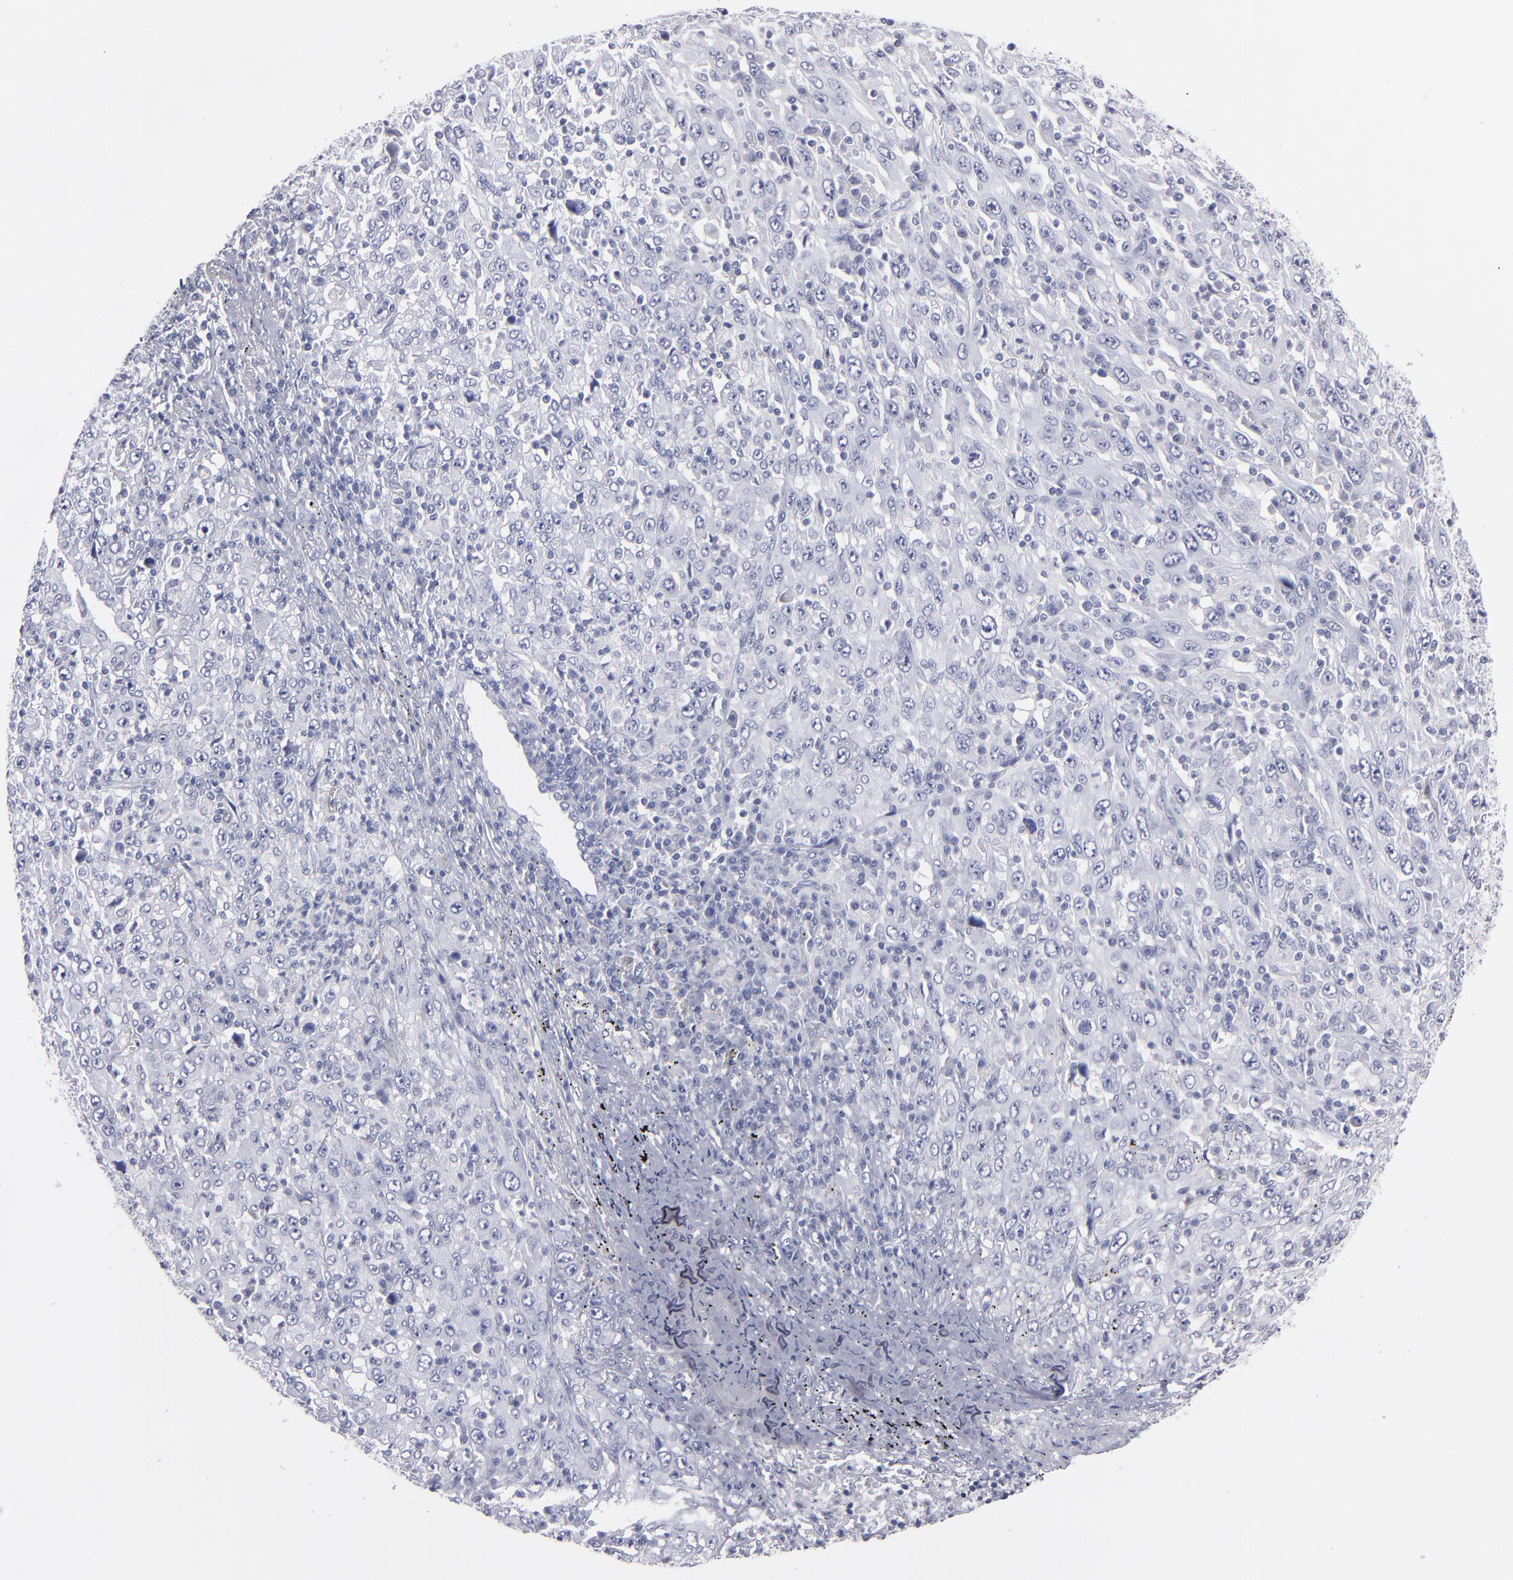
{"staining": {"intensity": "negative", "quantity": "none", "location": "none"}, "tissue": "melanoma", "cell_type": "Tumor cells", "image_type": "cancer", "snomed": [{"axis": "morphology", "description": "Malignant melanoma, Metastatic site"}, {"axis": "topography", "description": "Skin"}], "caption": "Protein analysis of melanoma shows no significant expression in tumor cells.", "gene": "CADM3", "patient": {"sex": "female", "age": 56}}